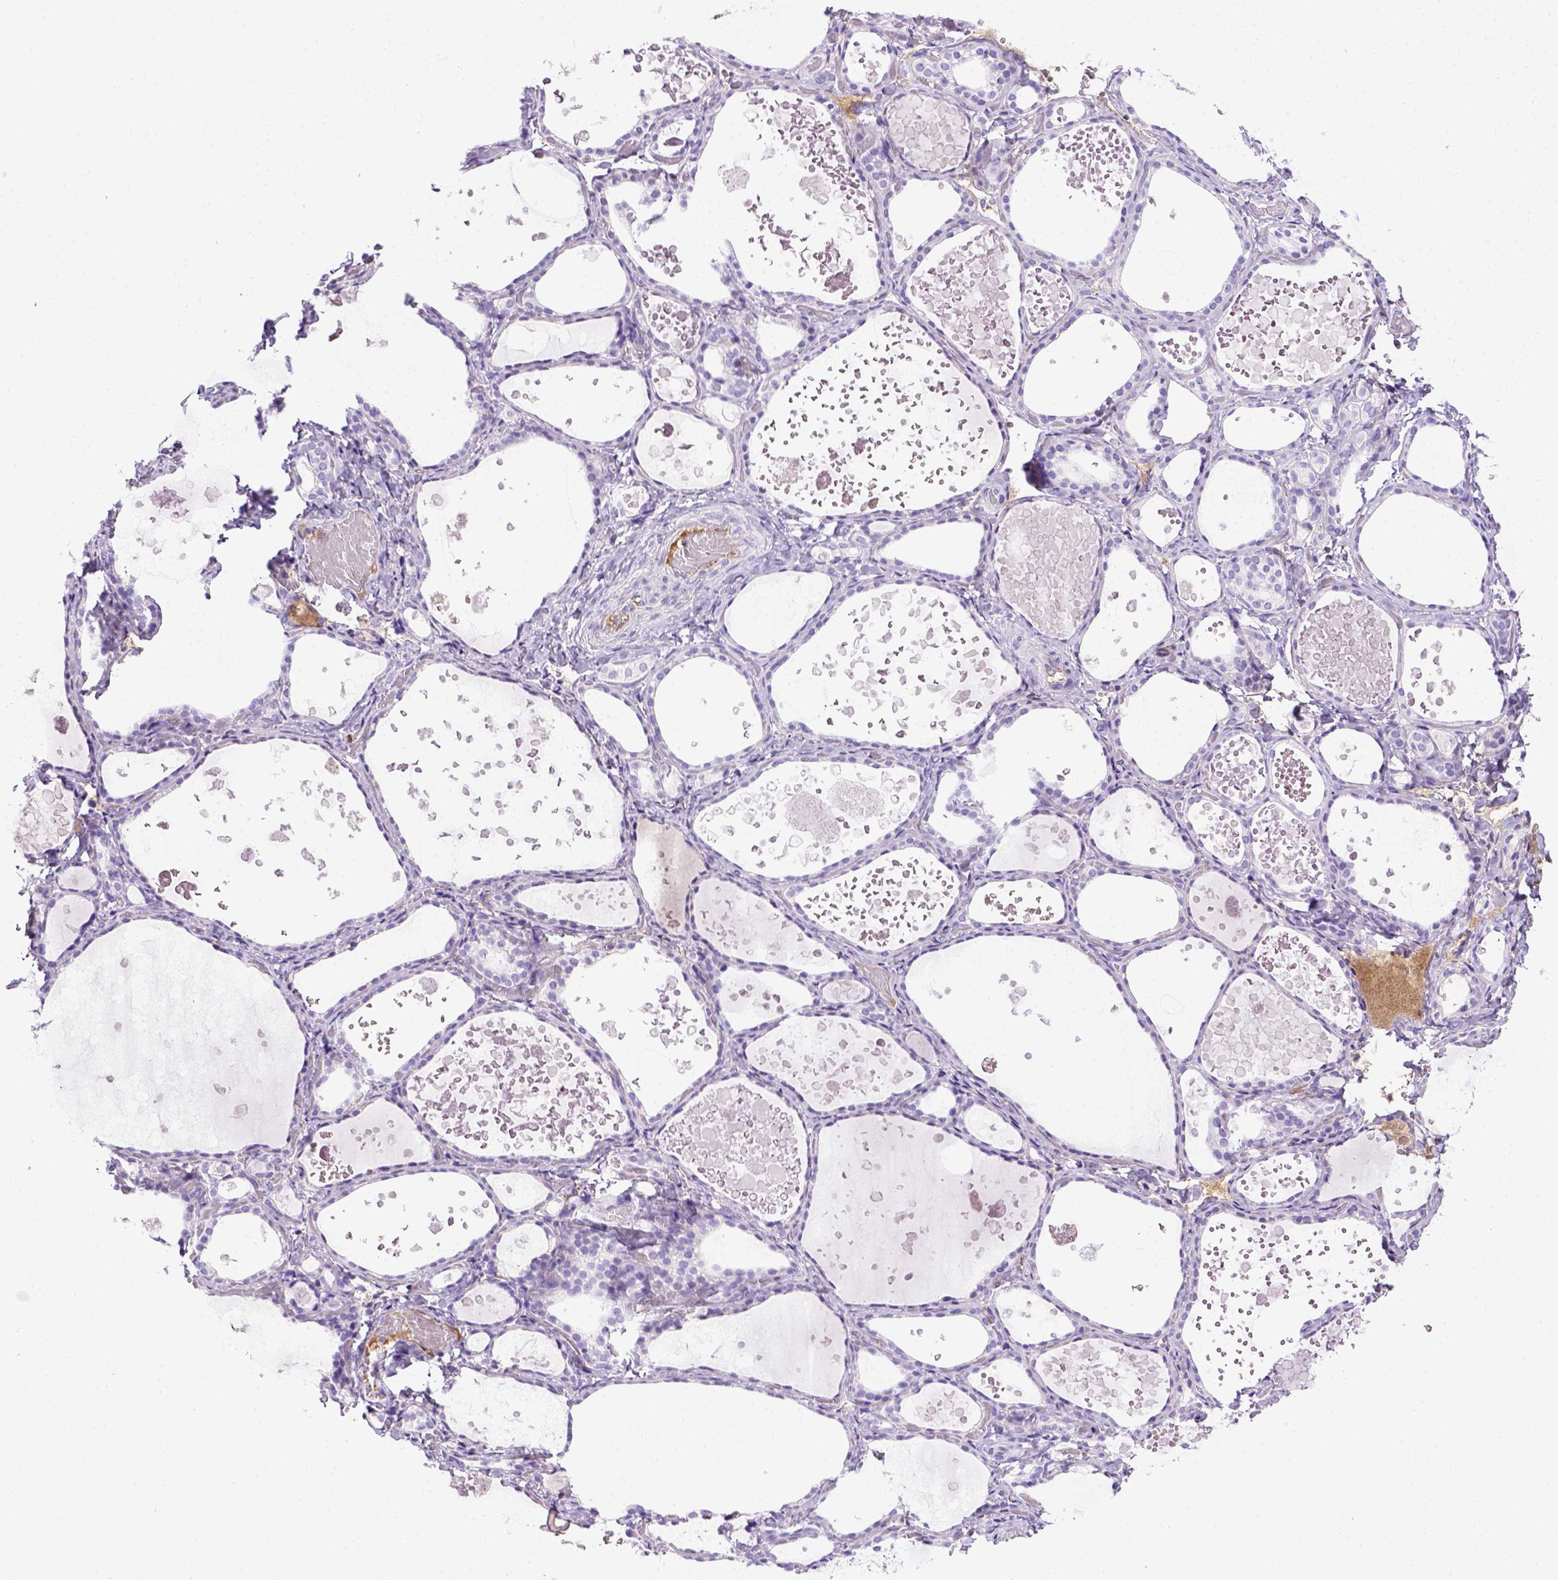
{"staining": {"intensity": "negative", "quantity": "none", "location": "none"}, "tissue": "thyroid gland", "cell_type": "Glandular cells", "image_type": "normal", "snomed": [{"axis": "morphology", "description": "Normal tissue, NOS"}, {"axis": "topography", "description": "Thyroid gland"}], "caption": "An image of thyroid gland stained for a protein reveals no brown staining in glandular cells.", "gene": "ITIH4", "patient": {"sex": "female", "age": 56}}